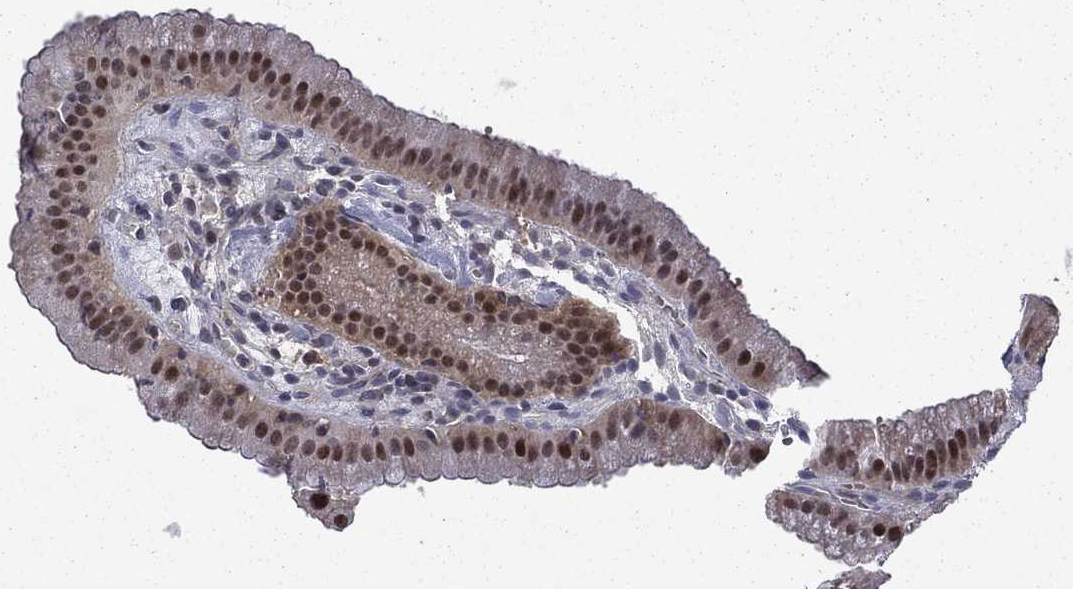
{"staining": {"intensity": "moderate", "quantity": ">75%", "location": "nuclear"}, "tissue": "gallbladder", "cell_type": "Glandular cells", "image_type": "normal", "snomed": [{"axis": "morphology", "description": "Normal tissue, NOS"}, {"axis": "topography", "description": "Gallbladder"}], "caption": "Brown immunohistochemical staining in benign gallbladder displays moderate nuclear expression in approximately >75% of glandular cells.", "gene": "PSMD2", "patient": {"sex": "male", "age": 67}}